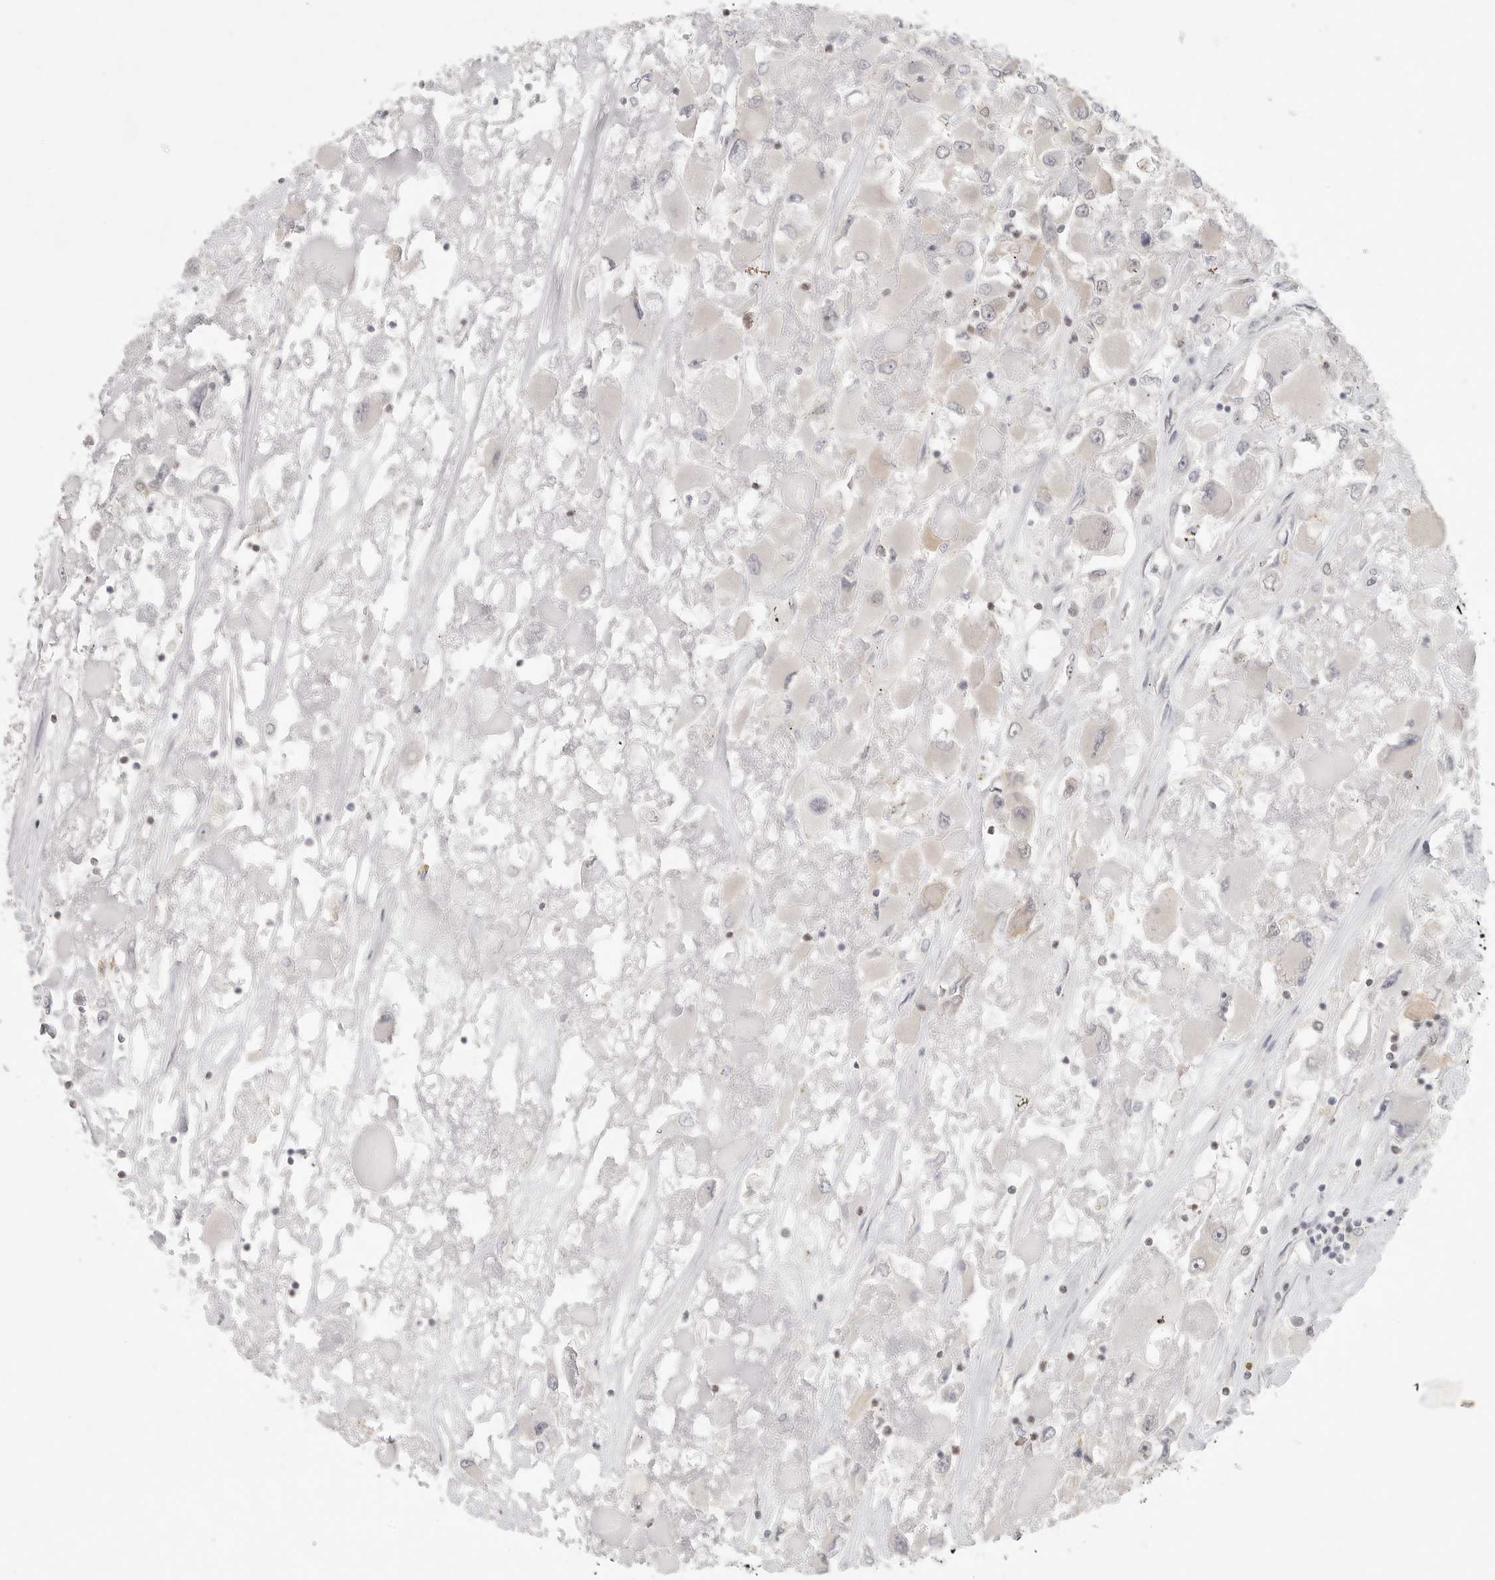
{"staining": {"intensity": "negative", "quantity": "none", "location": "none"}, "tissue": "renal cancer", "cell_type": "Tumor cells", "image_type": "cancer", "snomed": [{"axis": "morphology", "description": "Adenocarcinoma, NOS"}, {"axis": "topography", "description": "Kidney"}], "caption": "Immunohistochemical staining of human adenocarcinoma (renal) reveals no significant staining in tumor cells.", "gene": "HDAC6", "patient": {"sex": "female", "age": 52}}